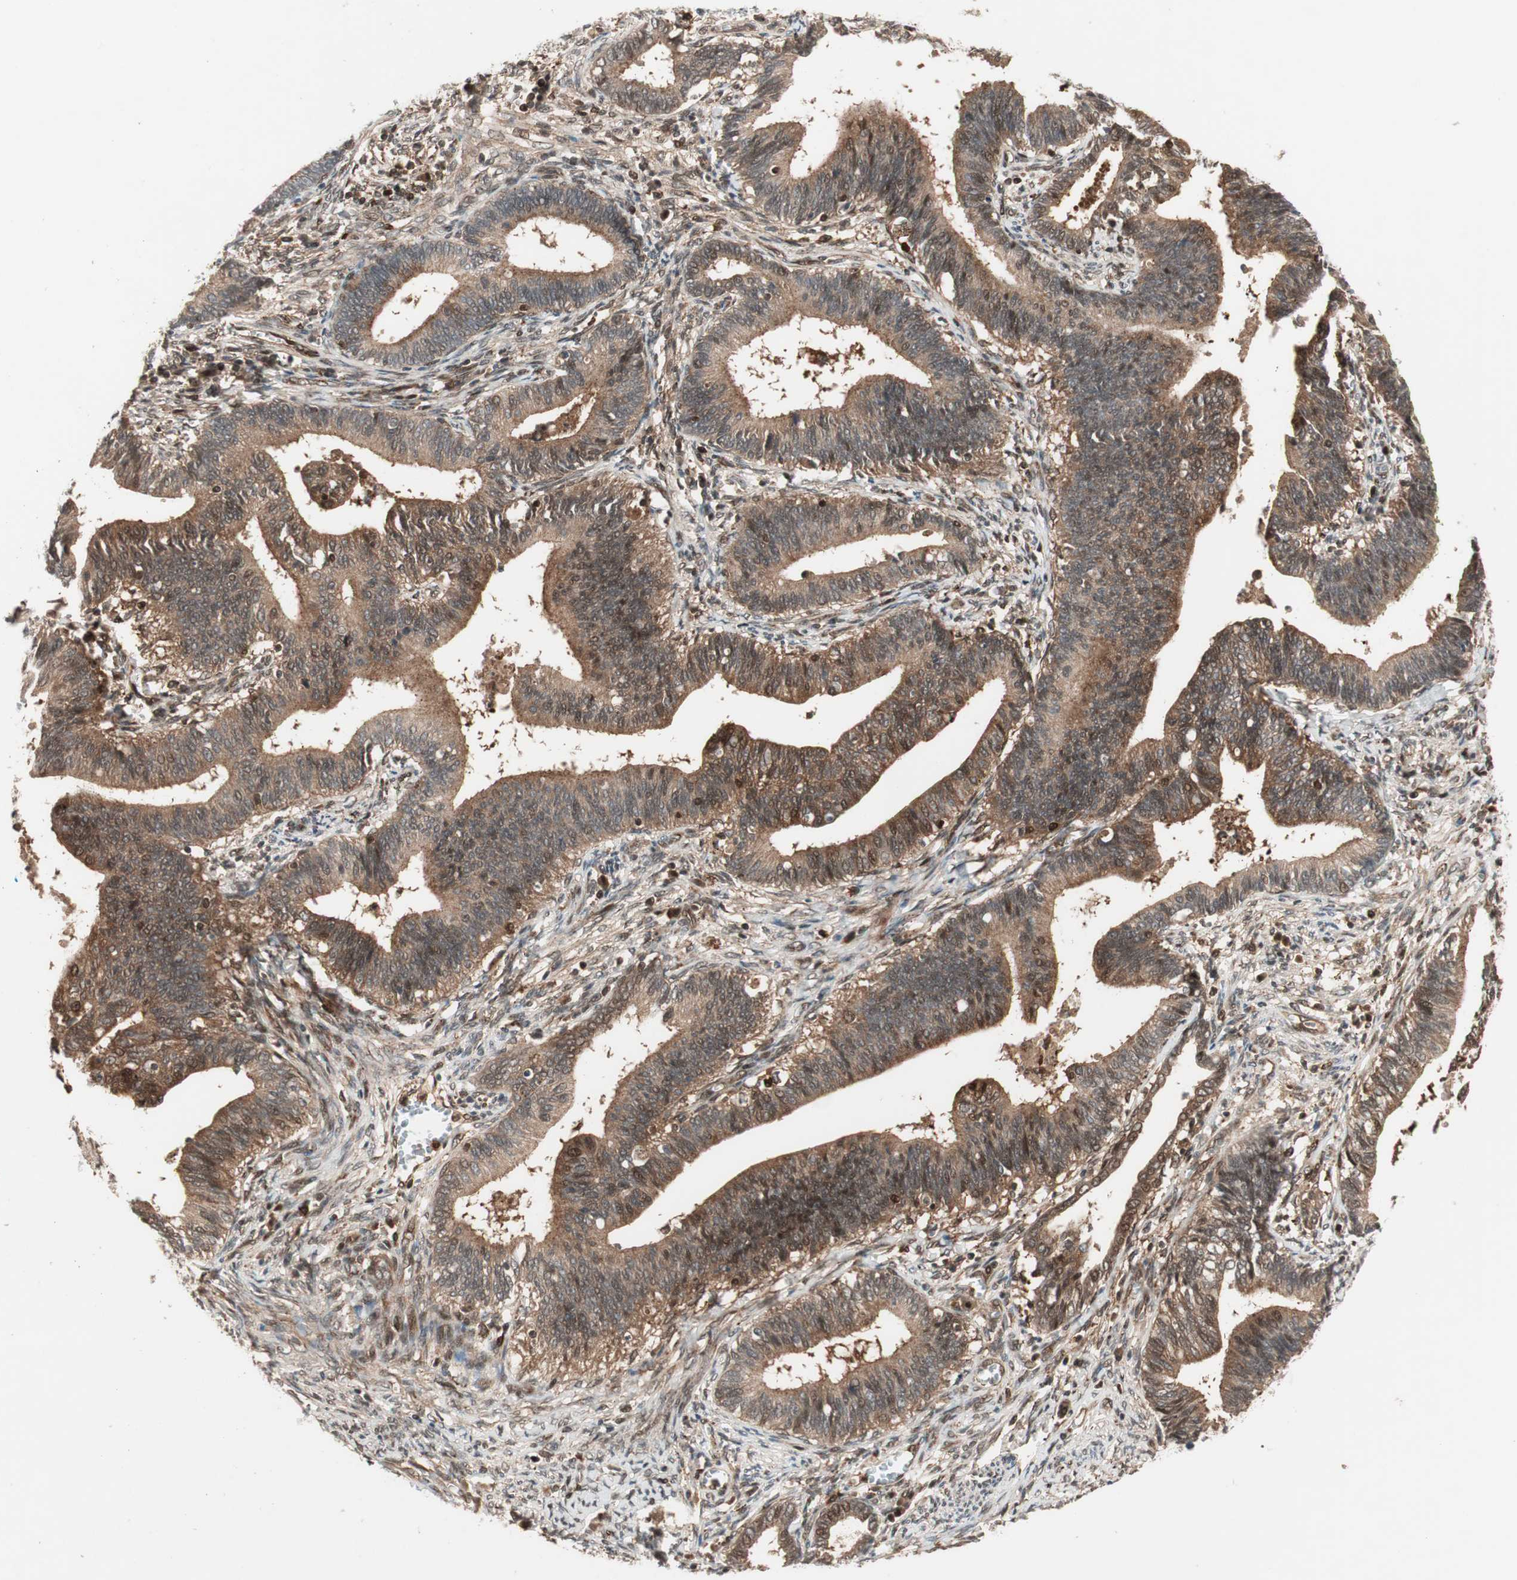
{"staining": {"intensity": "moderate", "quantity": ">75%", "location": "cytoplasmic/membranous"}, "tissue": "cervical cancer", "cell_type": "Tumor cells", "image_type": "cancer", "snomed": [{"axis": "morphology", "description": "Adenocarcinoma, NOS"}, {"axis": "topography", "description": "Cervix"}], "caption": "IHC of human cervical adenocarcinoma displays medium levels of moderate cytoplasmic/membranous positivity in about >75% of tumor cells.", "gene": "PRKG2", "patient": {"sex": "female", "age": 44}}